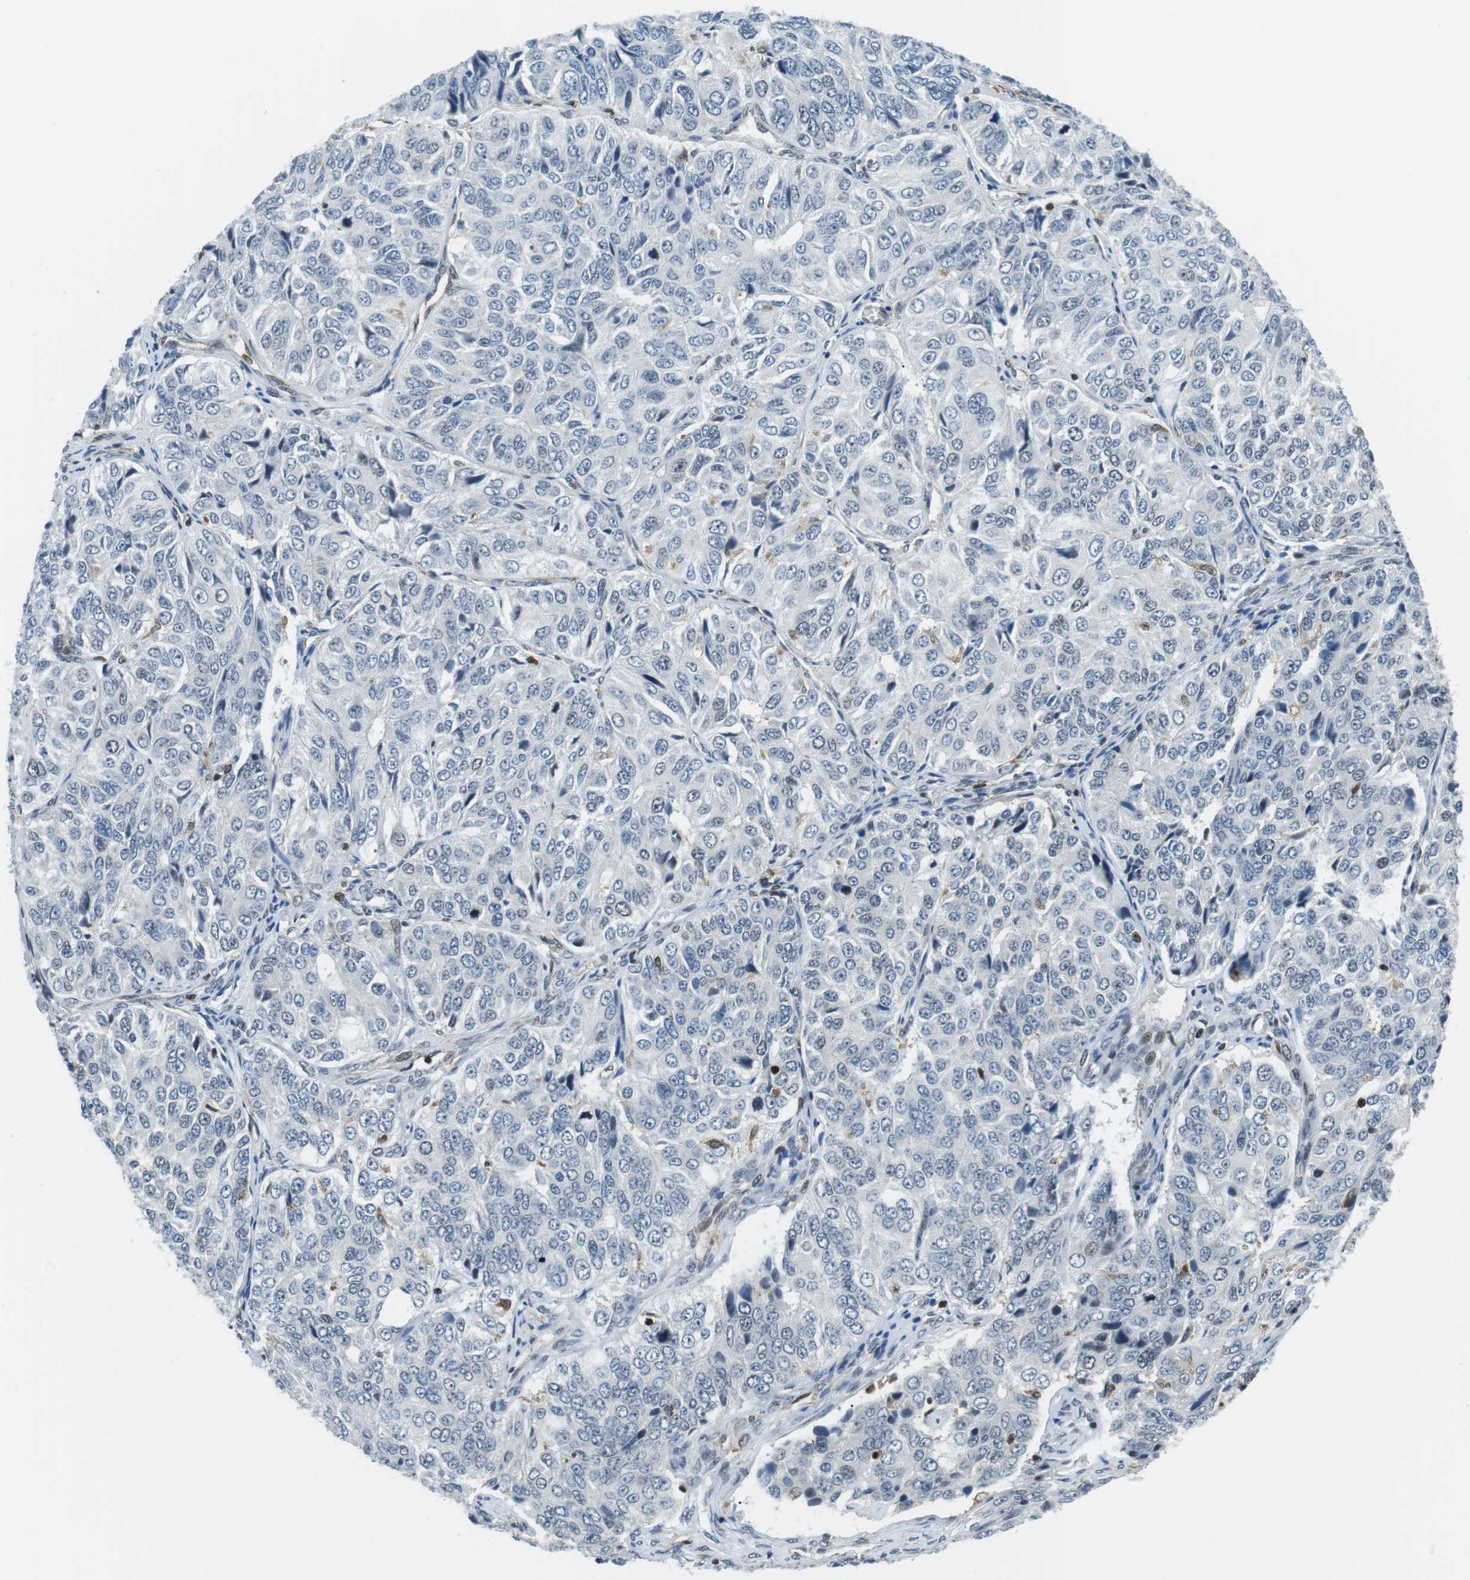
{"staining": {"intensity": "negative", "quantity": "none", "location": "none"}, "tissue": "ovarian cancer", "cell_type": "Tumor cells", "image_type": "cancer", "snomed": [{"axis": "morphology", "description": "Carcinoma, endometroid"}, {"axis": "topography", "description": "Ovary"}], "caption": "The immunohistochemistry (IHC) photomicrograph has no significant staining in tumor cells of ovarian cancer (endometroid carcinoma) tissue. (DAB immunohistochemistry with hematoxylin counter stain).", "gene": "STK10", "patient": {"sex": "female", "age": 51}}